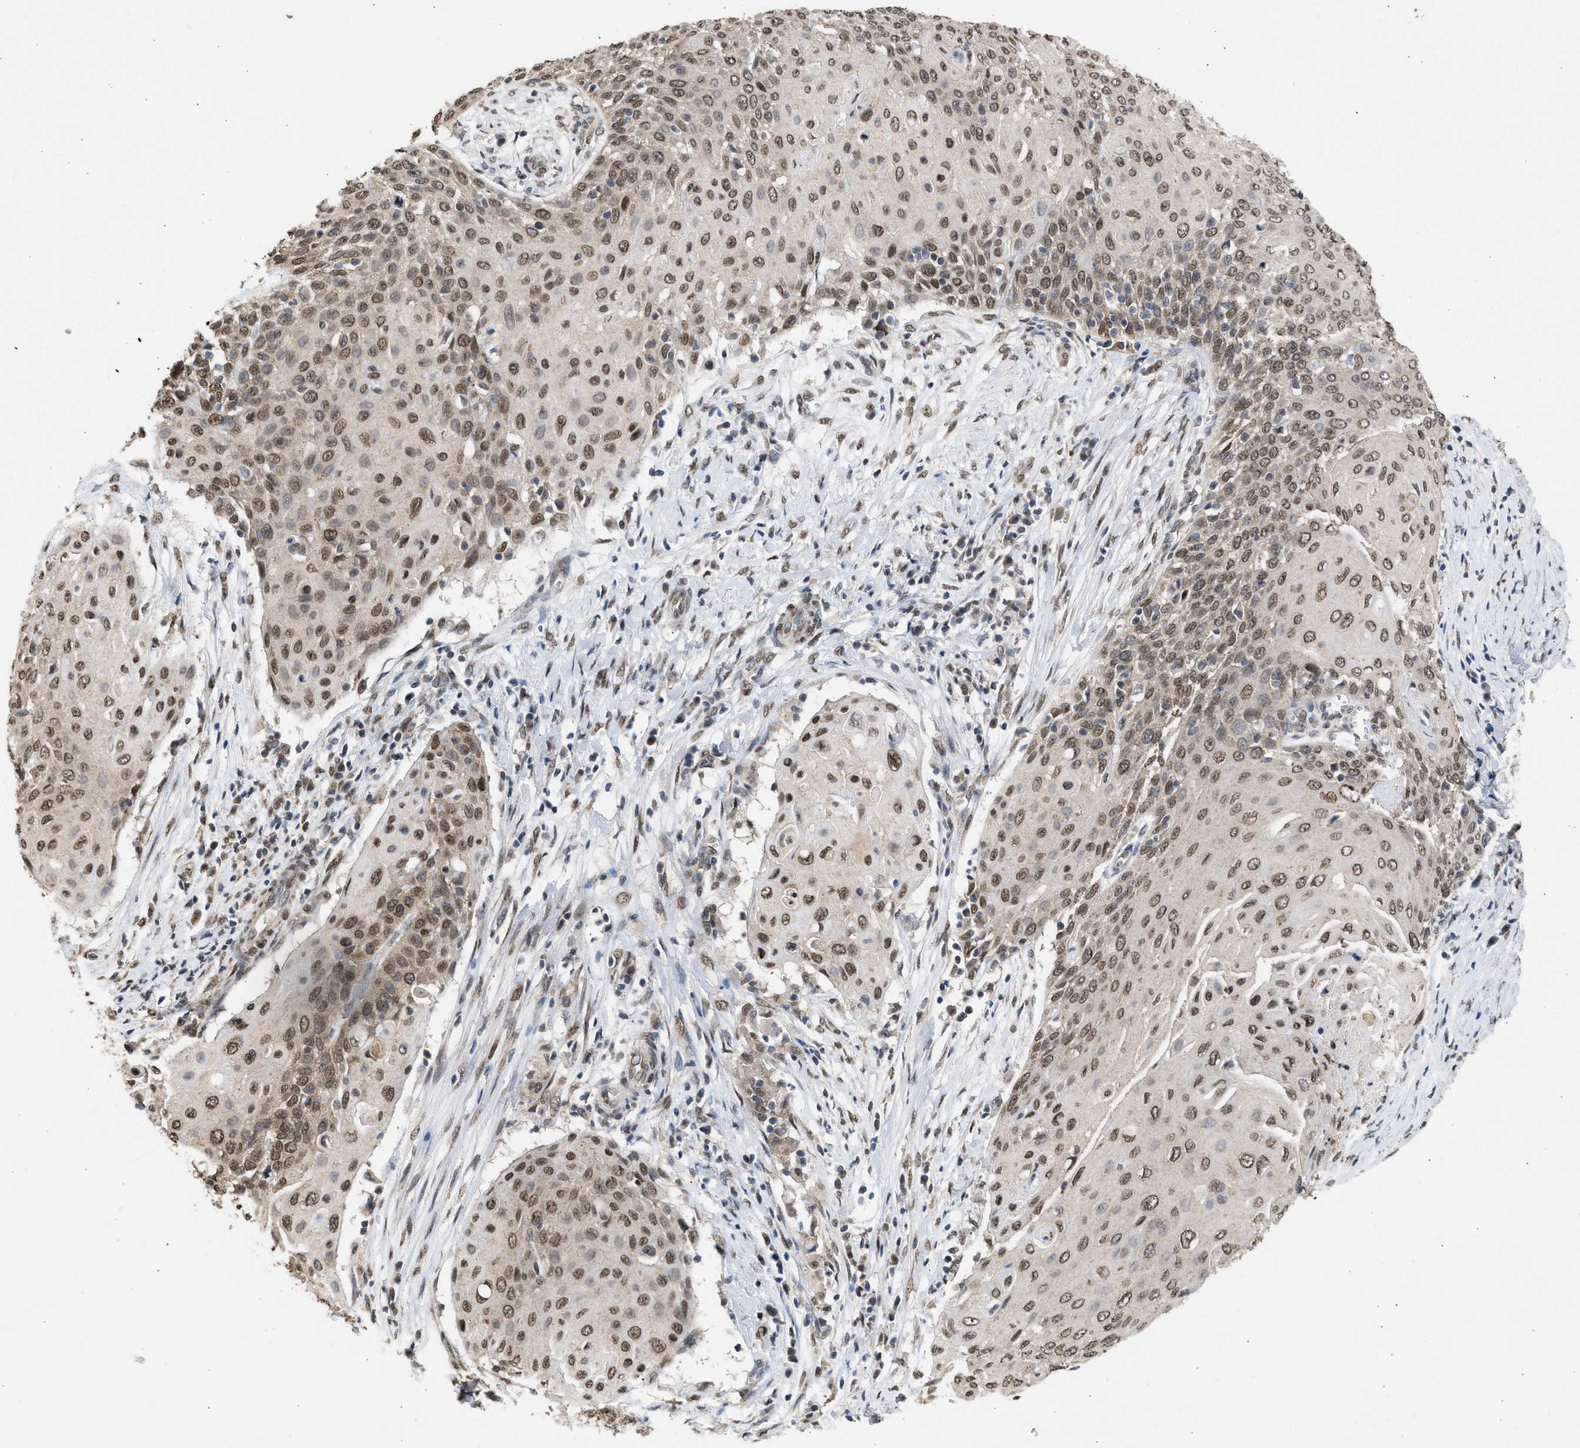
{"staining": {"intensity": "weak", "quantity": ">75%", "location": "cytoplasmic/membranous,nuclear"}, "tissue": "cervical cancer", "cell_type": "Tumor cells", "image_type": "cancer", "snomed": [{"axis": "morphology", "description": "Squamous cell carcinoma, NOS"}, {"axis": "topography", "description": "Cervix"}], "caption": "Tumor cells display low levels of weak cytoplasmic/membranous and nuclear staining in about >75% of cells in human cervical cancer (squamous cell carcinoma).", "gene": "NUP35", "patient": {"sex": "female", "age": 39}}